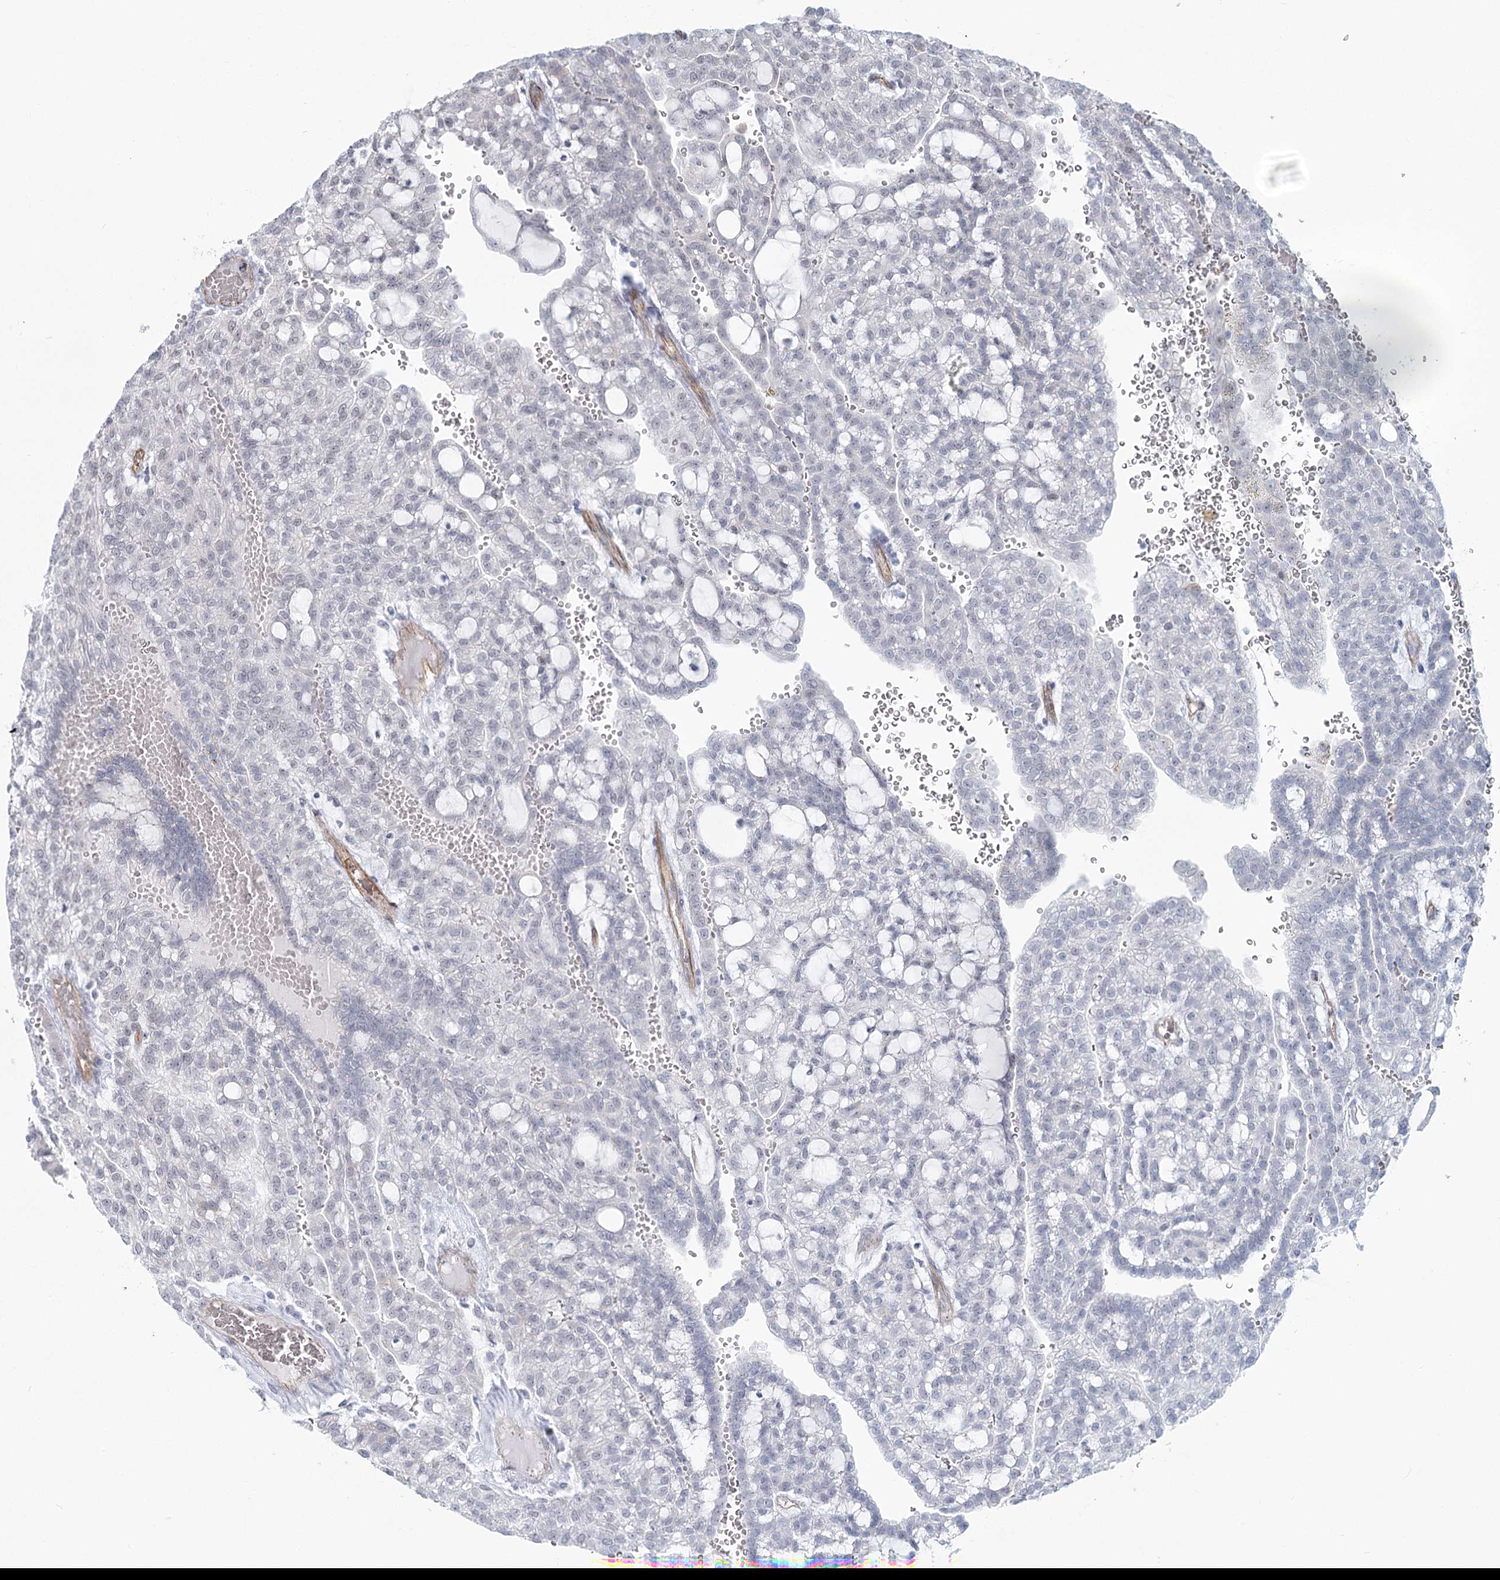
{"staining": {"intensity": "negative", "quantity": "none", "location": "none"}, "tissue": "renal cancer", "cell_type": "Tumor cells", "image_type": "cancer", "snomed": [{"axis": "morphology", "description": "Adenocarcinoma, NOS"}, {"axis": "topography", "description": "Kidney"}], "caption": "Immunohistochemistry (IHC) photomicrograph of neoplastic tissue: human renal cancer stained with DAB exhibits no significant protein staining in tumor cells. (DAB (3,3'-diaminobenzidine) immunohistochemistry with hematoxylin counter stain).", "gene": "ABHD8", "patient": {"sex": "male", "age": 63}}